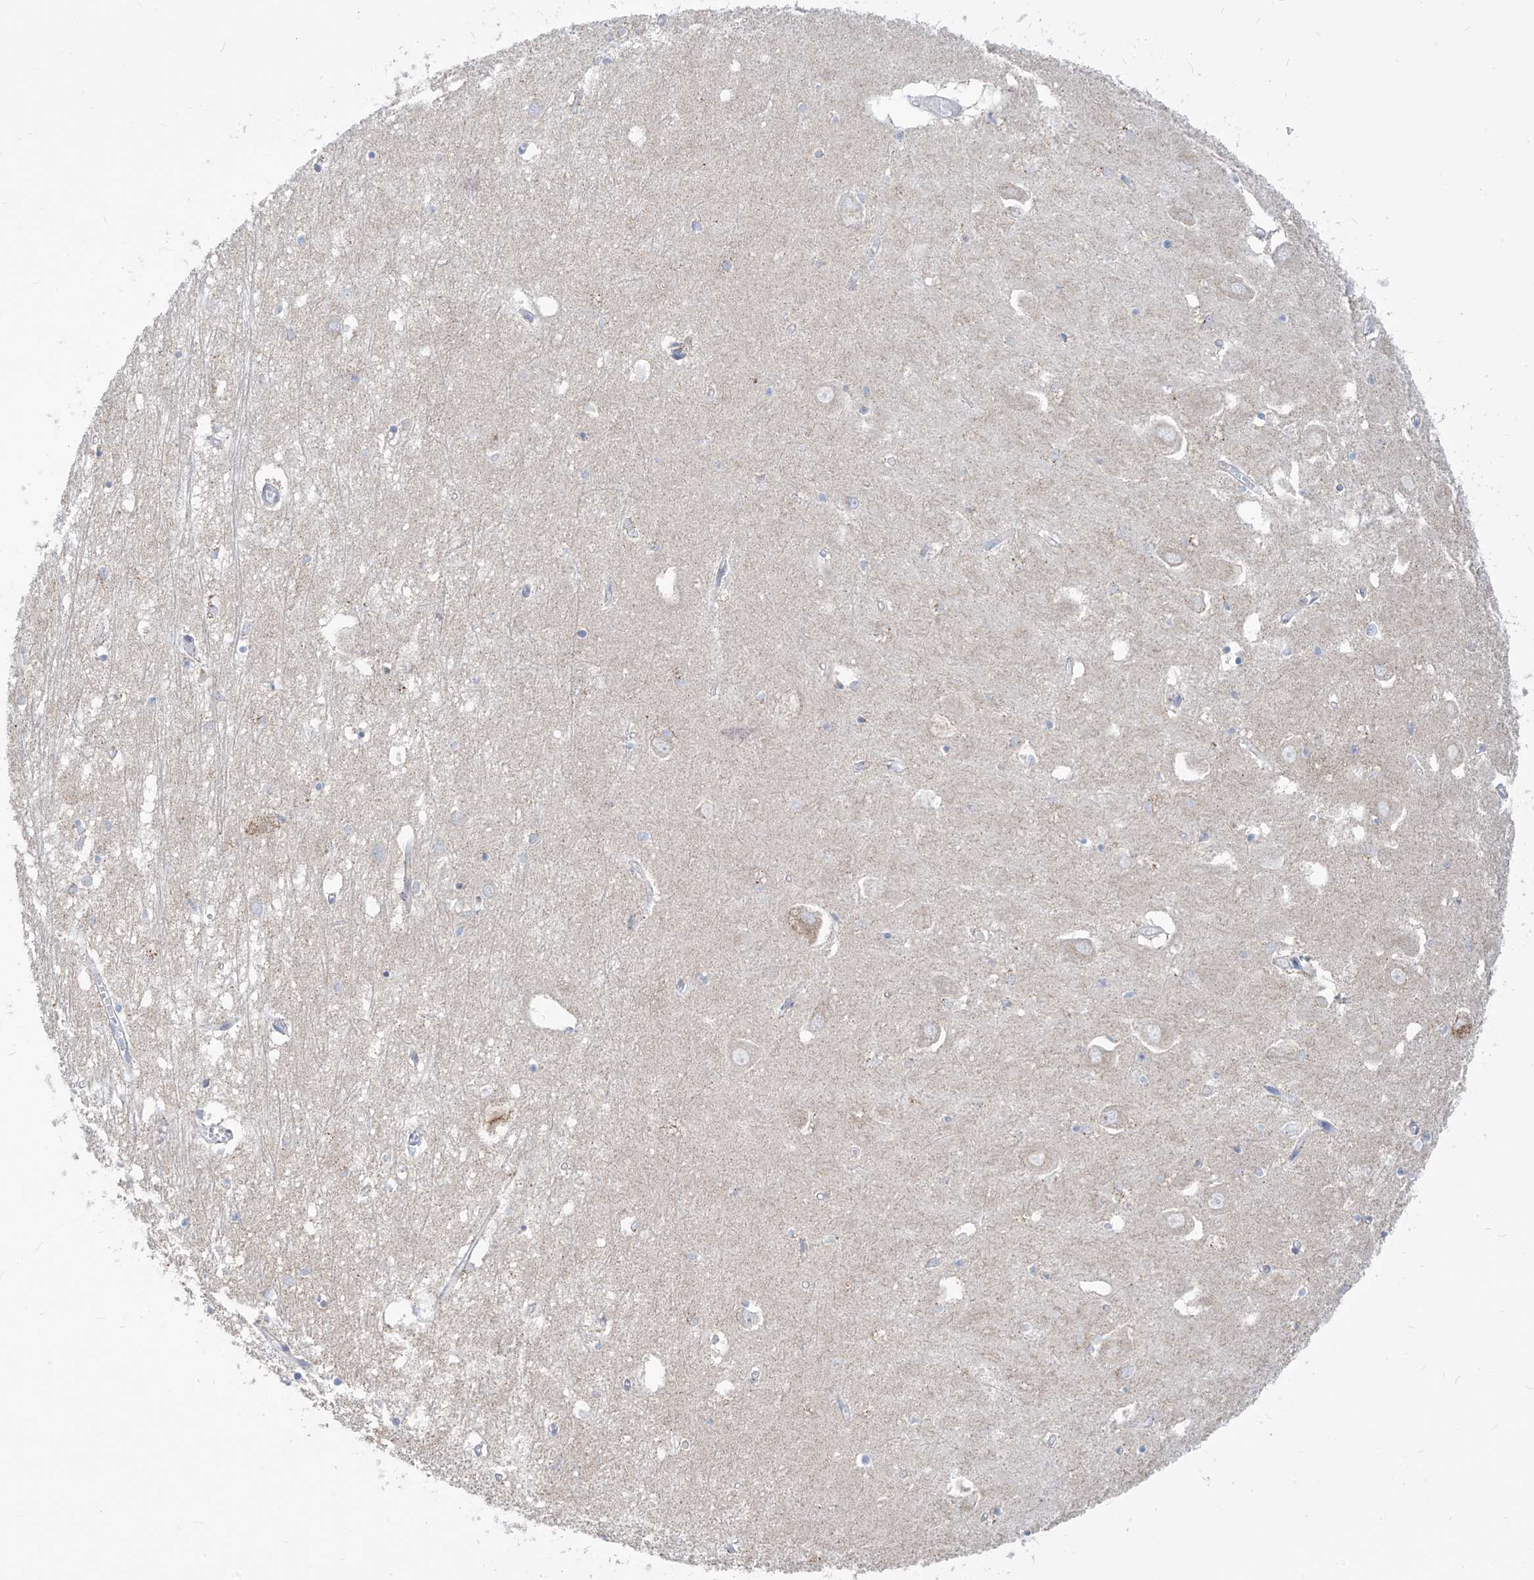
{"staining": {"intensity": "negative", "quantity": "none", "location": "none"}, "tissue": "hippocampus", "cell_type": "Glial cells", "image_type": "normal", "snomed": [{"axis": "morphology", "description": "Normal tissue, NOS"}, {"axis": "topography", "description": "Hippocampus"}], "caption": "This is a micrograph of immunohistochemistry (IHC) staining of normal hippocampus, which shows no staining in glial cells. Brightfield microscopy of IHC stained with DAB (brown) and hematoxylin (blue), captured at high magnification.", "gene": "ZNF404", "patient": {"sex": "male", "age": 70}}